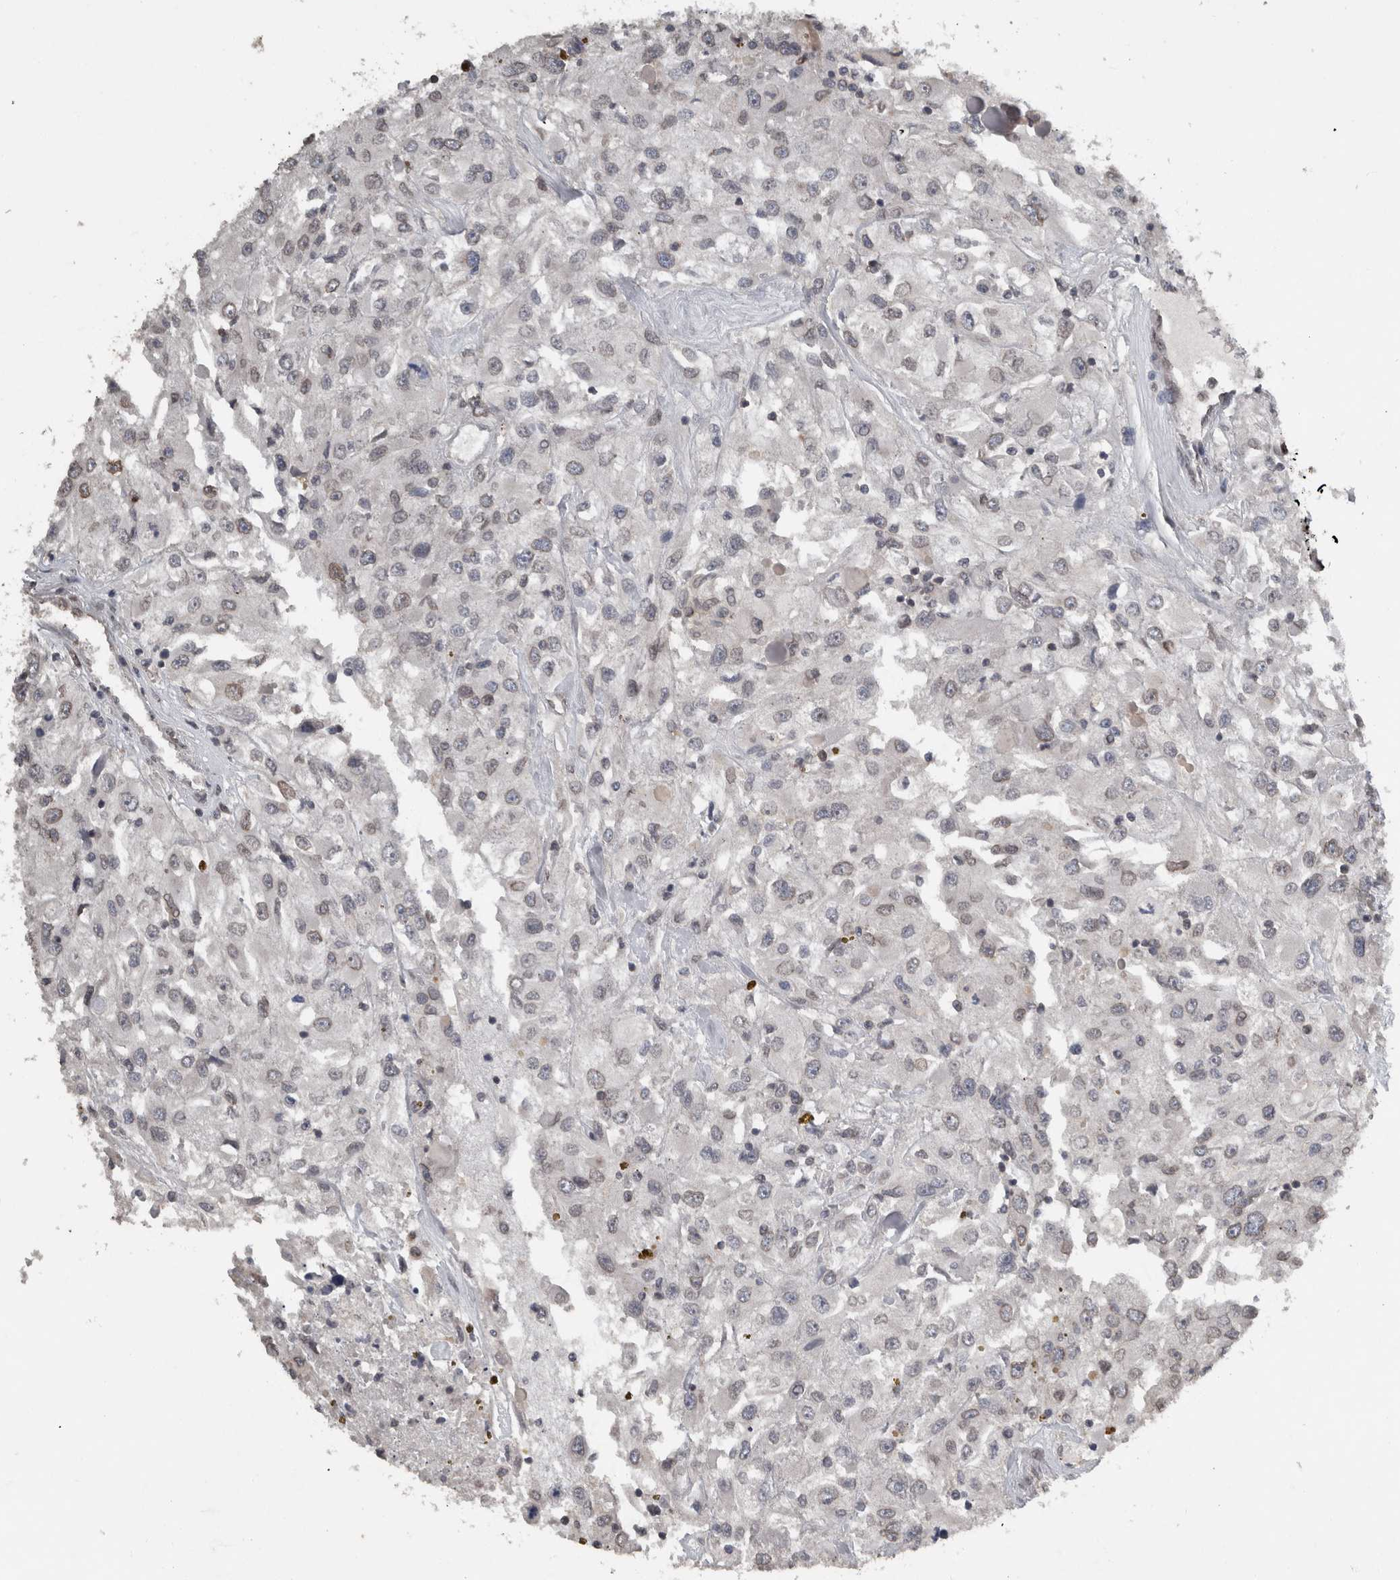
{"staining": {"intensity": "moderate", "quantity": "<25%", "location": "cytoplasmic/membranous,nuclear"}, "tissue": "renal cancer", "cell_type": "Tumor cells", "image_type": "cancer", "snomed": [{"axis": "morphology", "description": "Adenocarcinoma, NOS"}, {"axis": "topography", "description": "Kidney"}], "caption": "Protein staining reveals moderate cytoplasmic/membranous and nuclear positivity in approximately <25% of tumor cells in adenocarcinoma (renal). The staining was performed using DAB, with brown indicating positive protein expression. Nuclei are stained blue with hematoxylin.", "gene": "RANBP2", "patient": {"sex": "female", "age": 52}}